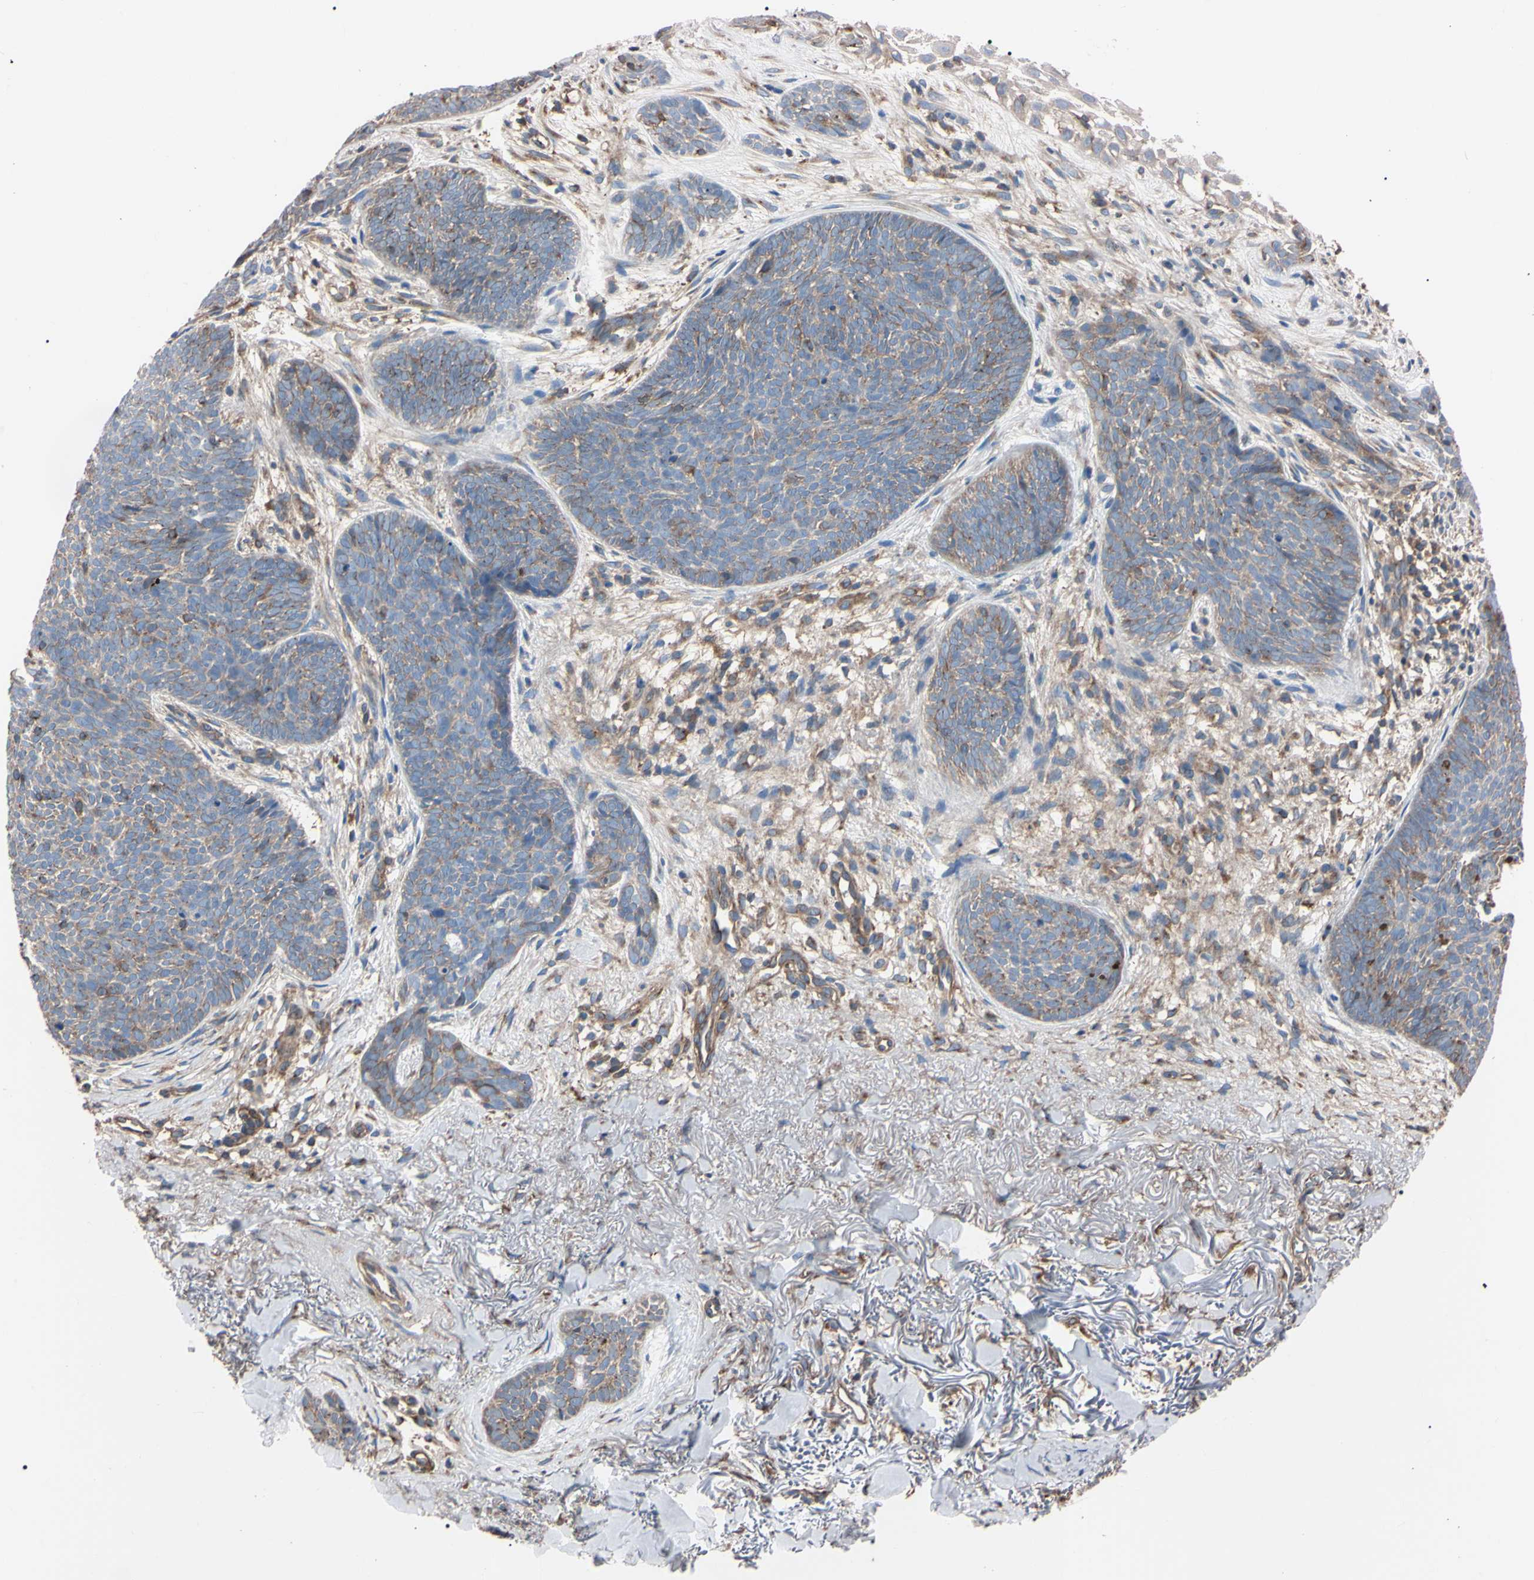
{"staining": {"intensity": "weak", "quantity": ">75%", "location": "cytoplasmic/membranous"}, "tissue": "skin cancer", "cell_type": "Tumor cells", "image_type": "cancer", "snomed": [{"axis": "morphology", "description": "Basal cell carcinoma"}, {"axis": "topography", "description": "Skin"}], "caption": "Basal cell carcinoma (skin) was stained to show a protein in brown. There is low levels of weak cytoplasmic/membranous positivity in about >75% of tumor cells.", "gene": "PRKACA", "patient": {"sex": "female", "age": 70}}